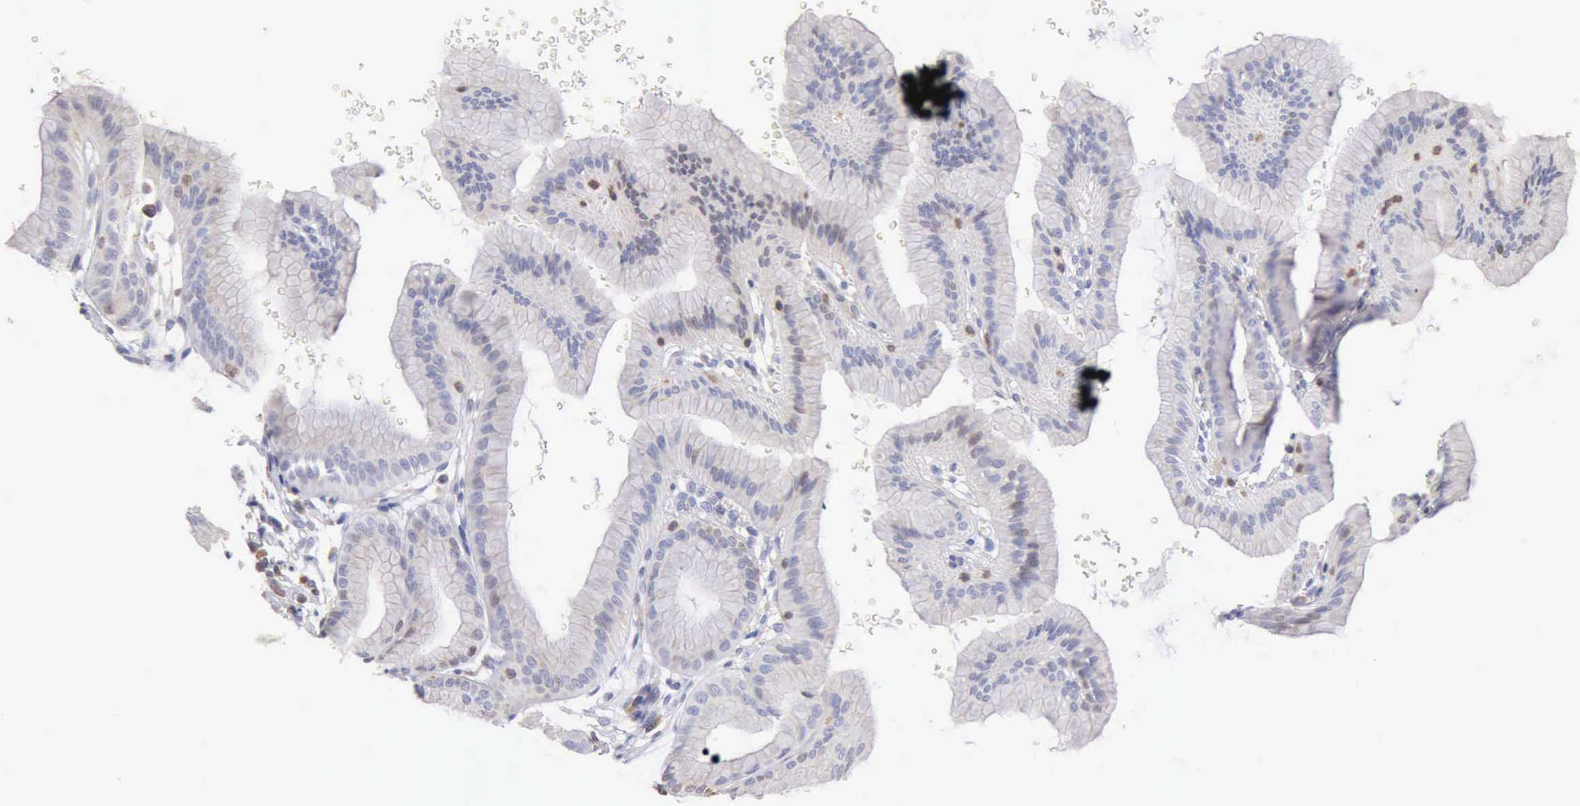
{"staining": {"intensity": "moderate", "quantity": "25%-75%", "location": "cytoplasmic/membranous,nuclear"}, "tissue": "stomach", "cell_type": "Glandular cells", "image_type": "normal", "snomed": [{"axis": "morphology", "description": "Normal tissue, NOS"}, {"axis": "topography", "description": "Stomach"}], "caption": "High-magnification brightfield microscopy of unremarkable stomach stained with DAB (3,3'-diaminobenzidine) (brown) and counterstained with hematoxylin (blue). glandular cells exhibit moderate cytoplasmic/membranous,nuclear positivity is seen in approximately25%-75% of cells.", "gene": "SASH3", "patient": {"sex": "male", "age": 42}}